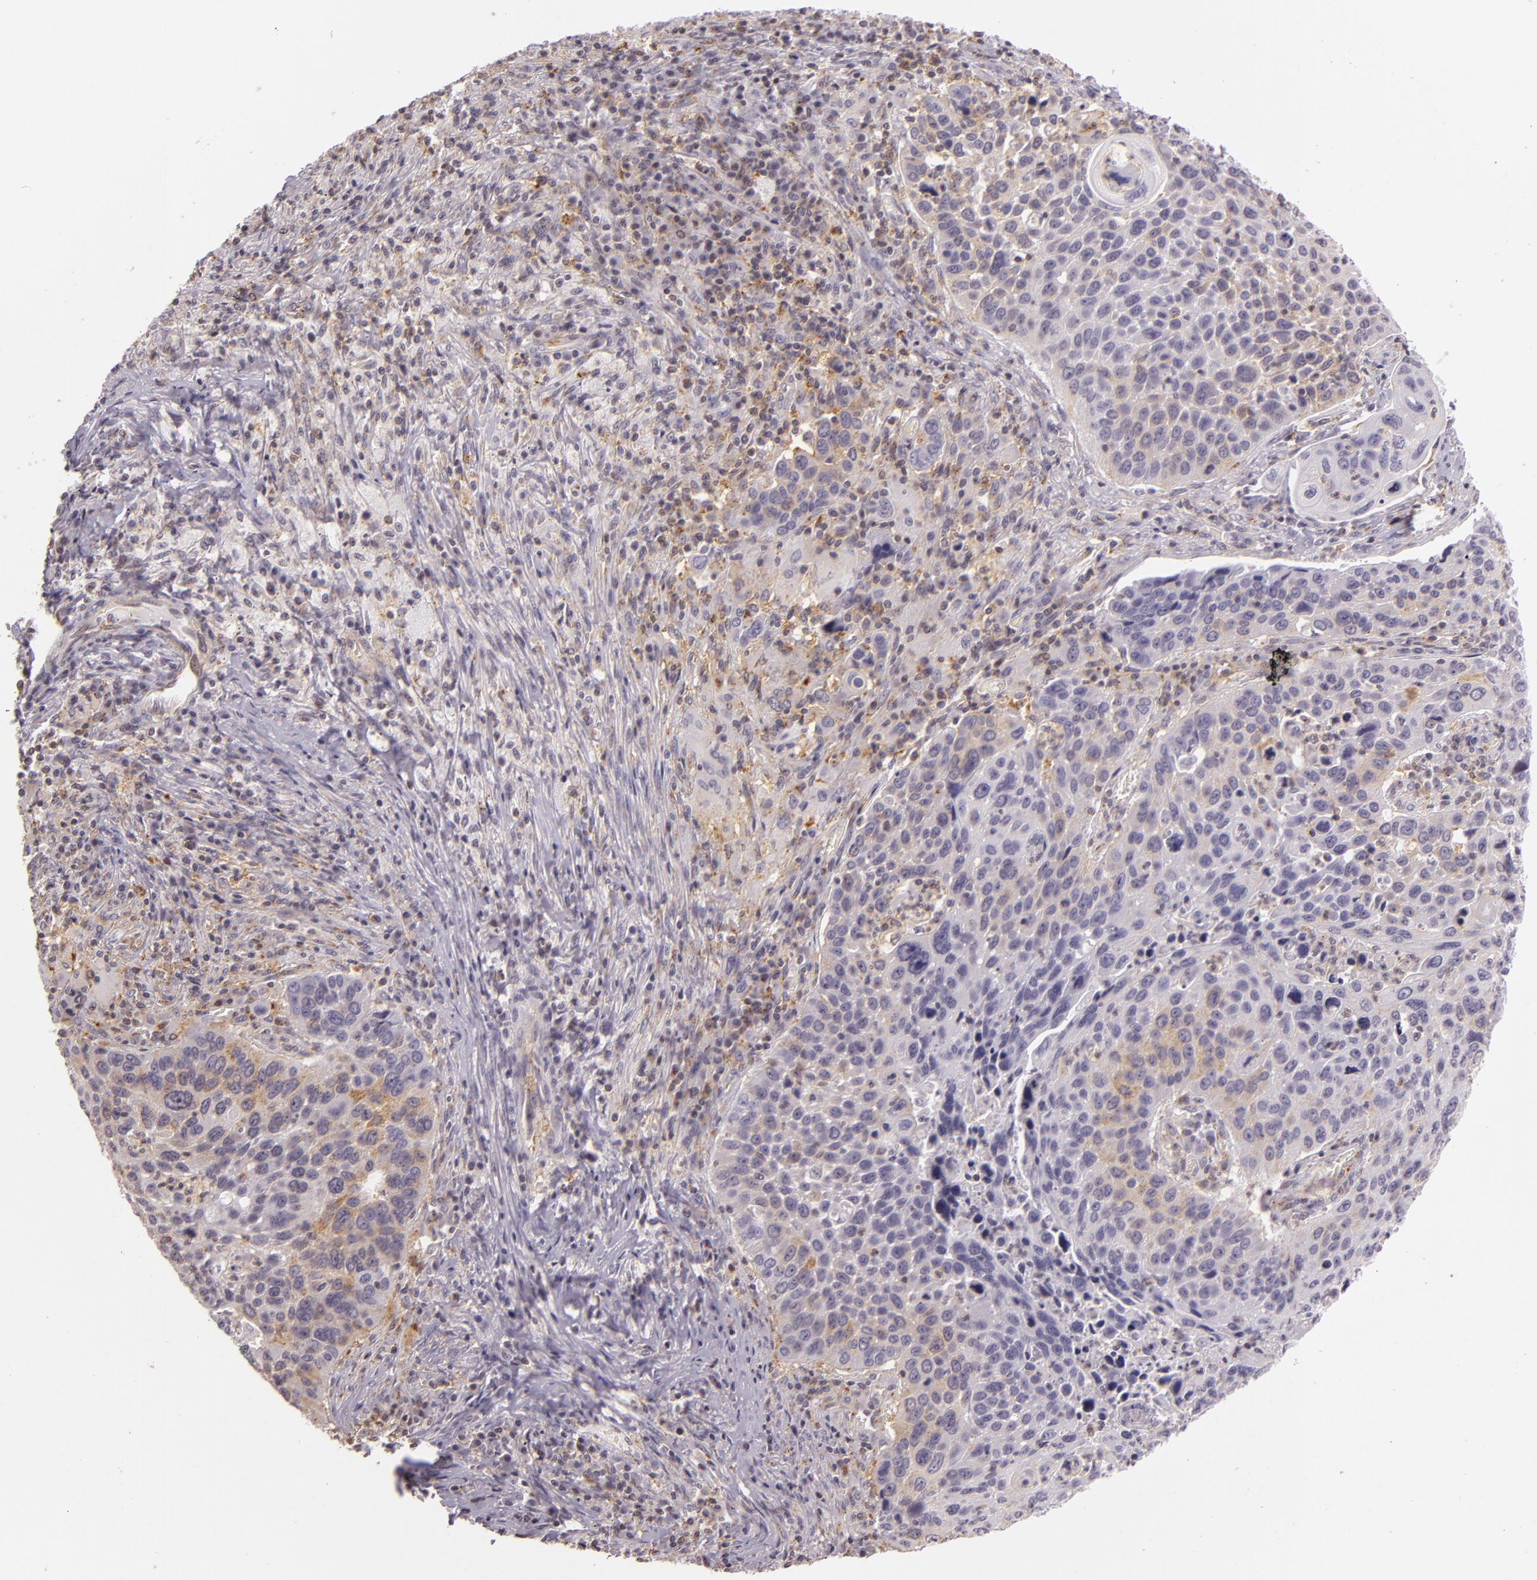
{"staining": {"intensity": "weak", "quantity": "25%-75%", "location": "cytoplasmic/membranous"}, "tissue": "lung cancer", "cell_type": "Tumor cells", "image_type": "cancer", "snomed": [{"axis": "morphology", "description": "Squamous cell carcinoma, NOS"}, {"axis": "topography", "description": "Lung"}], "caption": "Squamous cell carcinoma (lung) stained with immunohistochemistry (IHC) demonstrates weak cytoplasmic/membranous staining in about 25%-75% of tumor cells.", "gene": "IMPDH1", "patient": {"sex": "male", "age": 68}}